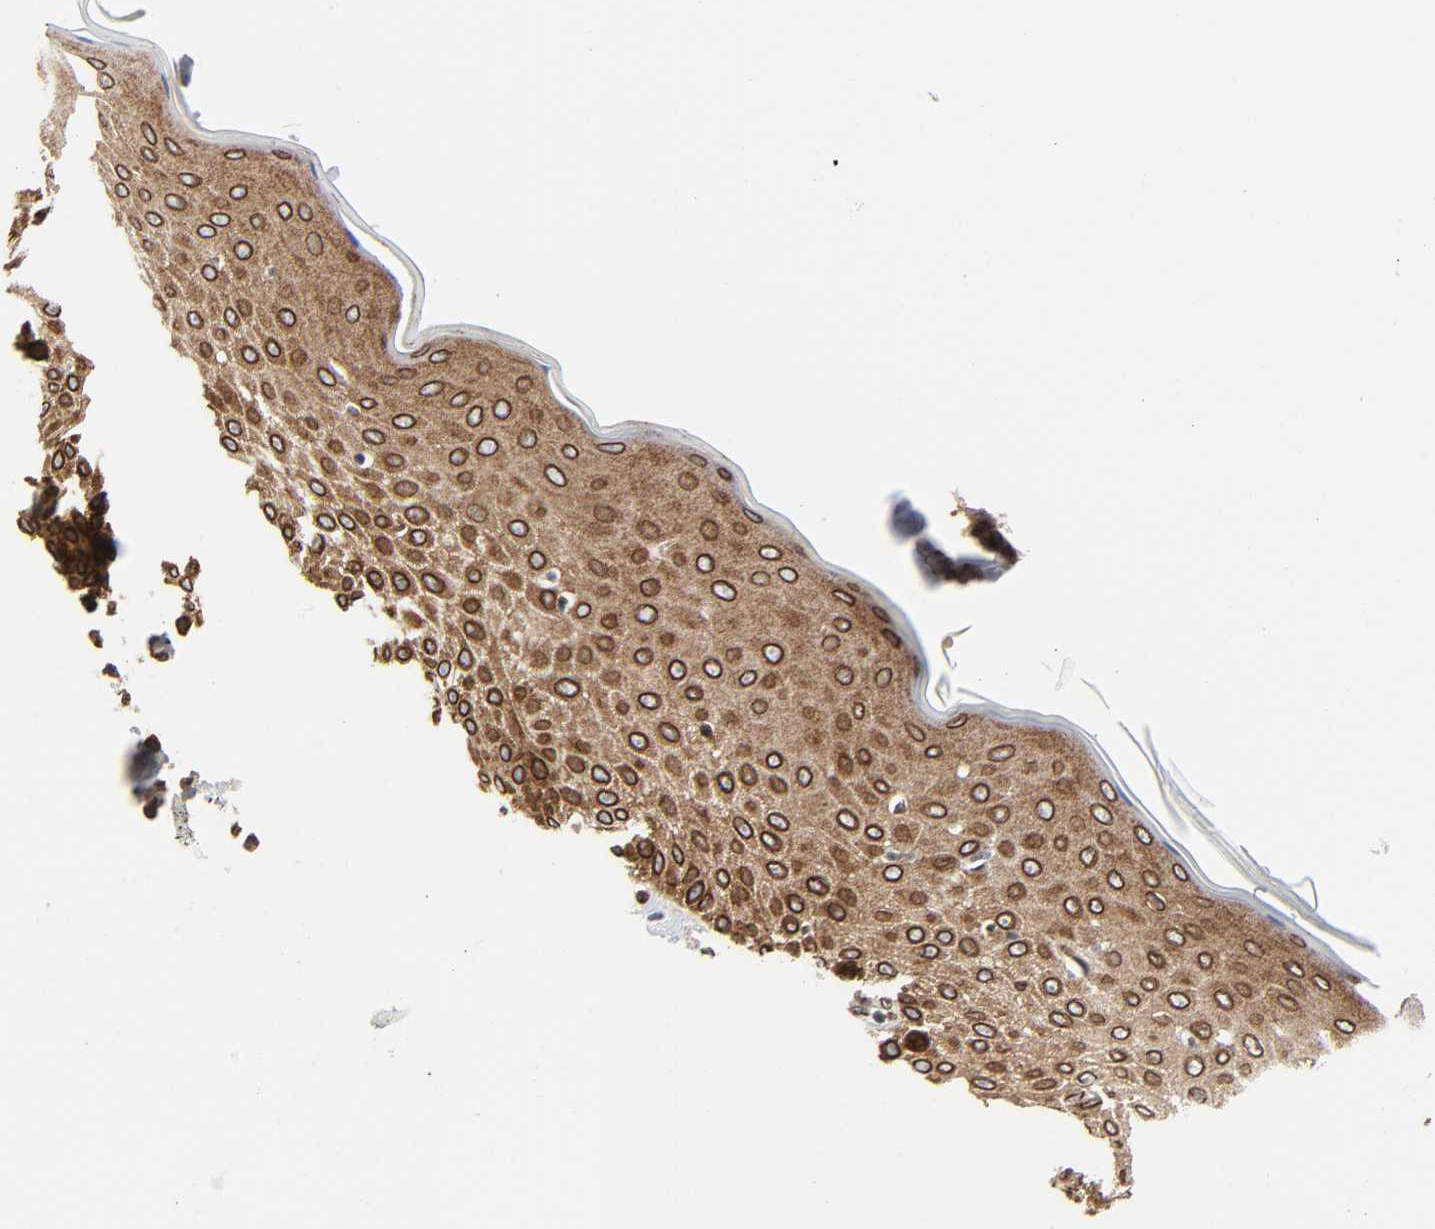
{"staining": {"intensity": "strong", "quantity": ">75%", "location": "cytoplasmic/membranous,nuclear"}, "tissue": "skin cancer", "cell_type": "Tumor cells", "image_type": "cancer", "snomed": [{"axis": "morphology", "description": "Squamous cell carcinoma, NOS"}, {"axis": "topography", "description": "Skin"}], "caption": "A brown stain labels strong cytoplasmic/membranous and nuclear expression of a protein in human skin squamous cell carcinoma tumor cells.", "gene": "RANGAP1", "patient": {"sex": "female", "age": 59}}